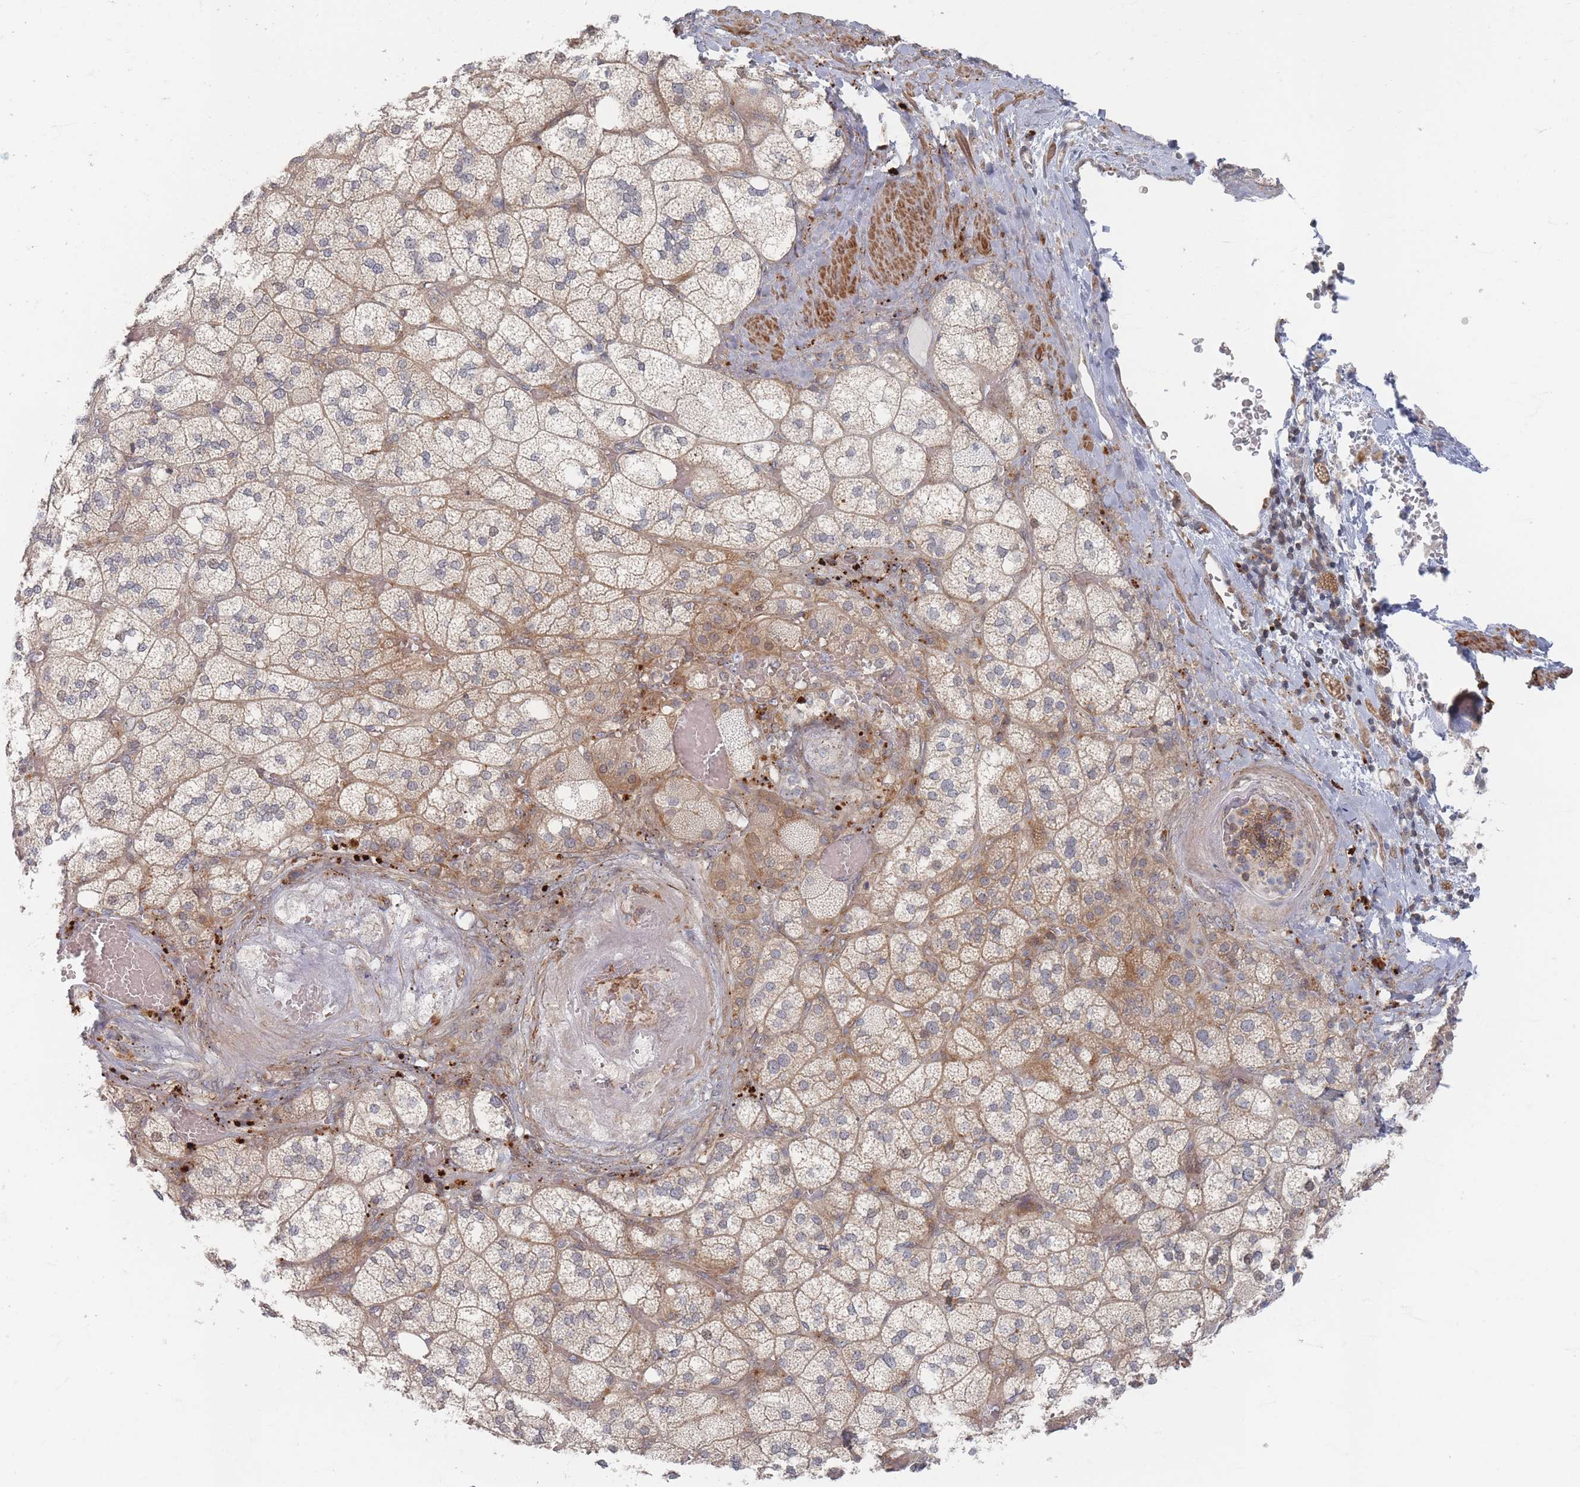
{"staining": {"intensity": "moderate", "quantity": "25%-75%", "location": "cytoplasmic/membranous"}, "tissue": "adrenal gland", "cell_type": "Glandular cells", "image_type": "normal", "snomed": [{"axis": "morphology", "description": "Normal tissue, NOS"}, {"axis": "topography", "description": "Adrenal gland"}], "caption": "This image shows benign adrenal gland stained with immunohistochemistry to label a protein in brown. The cytoplasmic/membranous of glandular cells show moderate positivity for the protein. Nuclei are counter-stained blue.", "gene": "ZKSCAN7", "patient": {"sex": "male", "age": 61}}